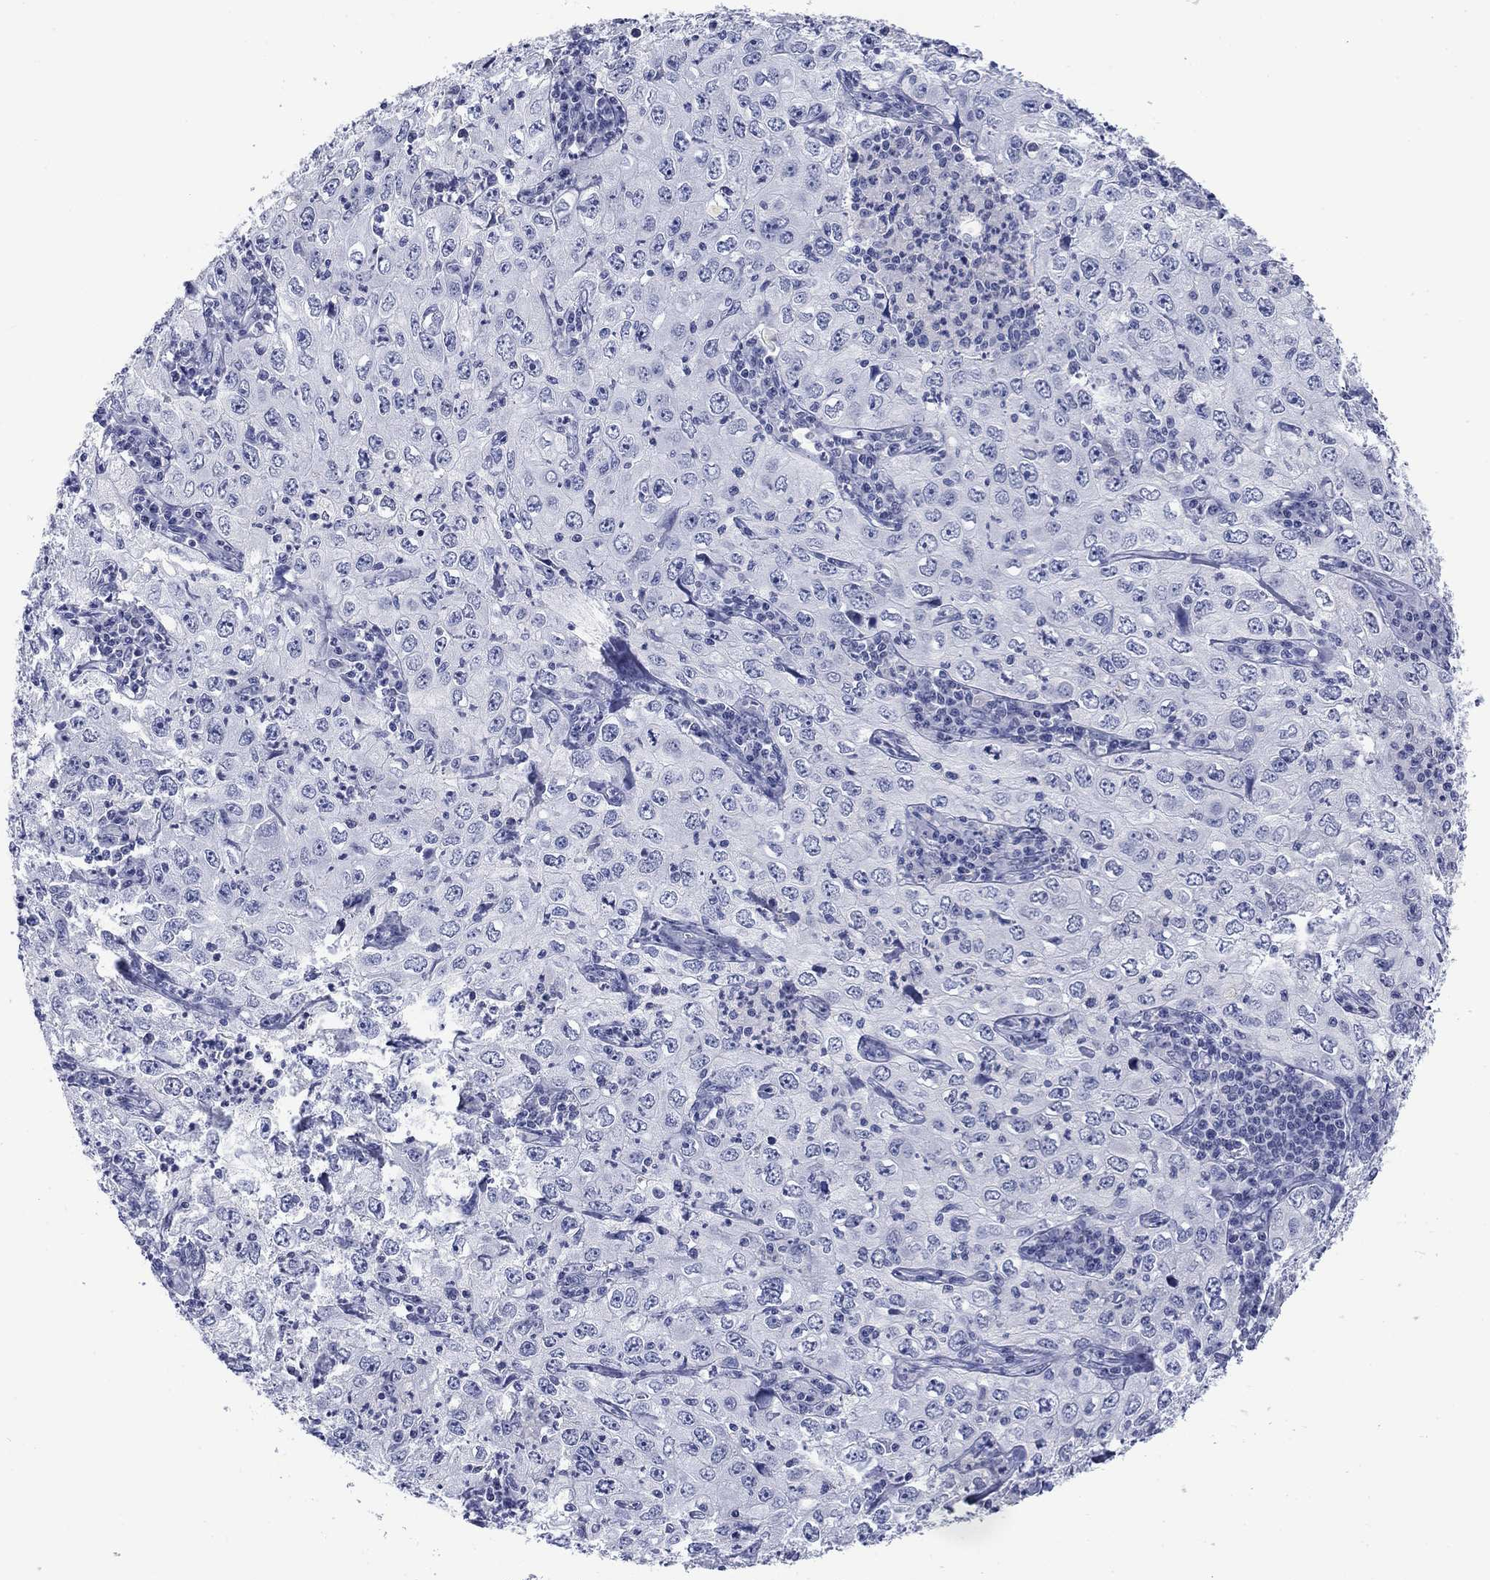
{"staining": {"intensity": "negative", "quantity": "none", "location": "none"}, "tissue": "cervical cancer", "cell_type": "Tumor cells", "image_type": "cancer", "snomed": [{"axis": "morphology", "description": "Squamous cell carcinoma, NOS"}, {"axis": "topography", "description": "Cervix"}], "caption": "A photomicrograph of cervical cancer stained for a protein demonstrates no brown staining in tumor cells.", "gene": "ATP6V1G2", "patient": {"sex": "female", "age": 24}}